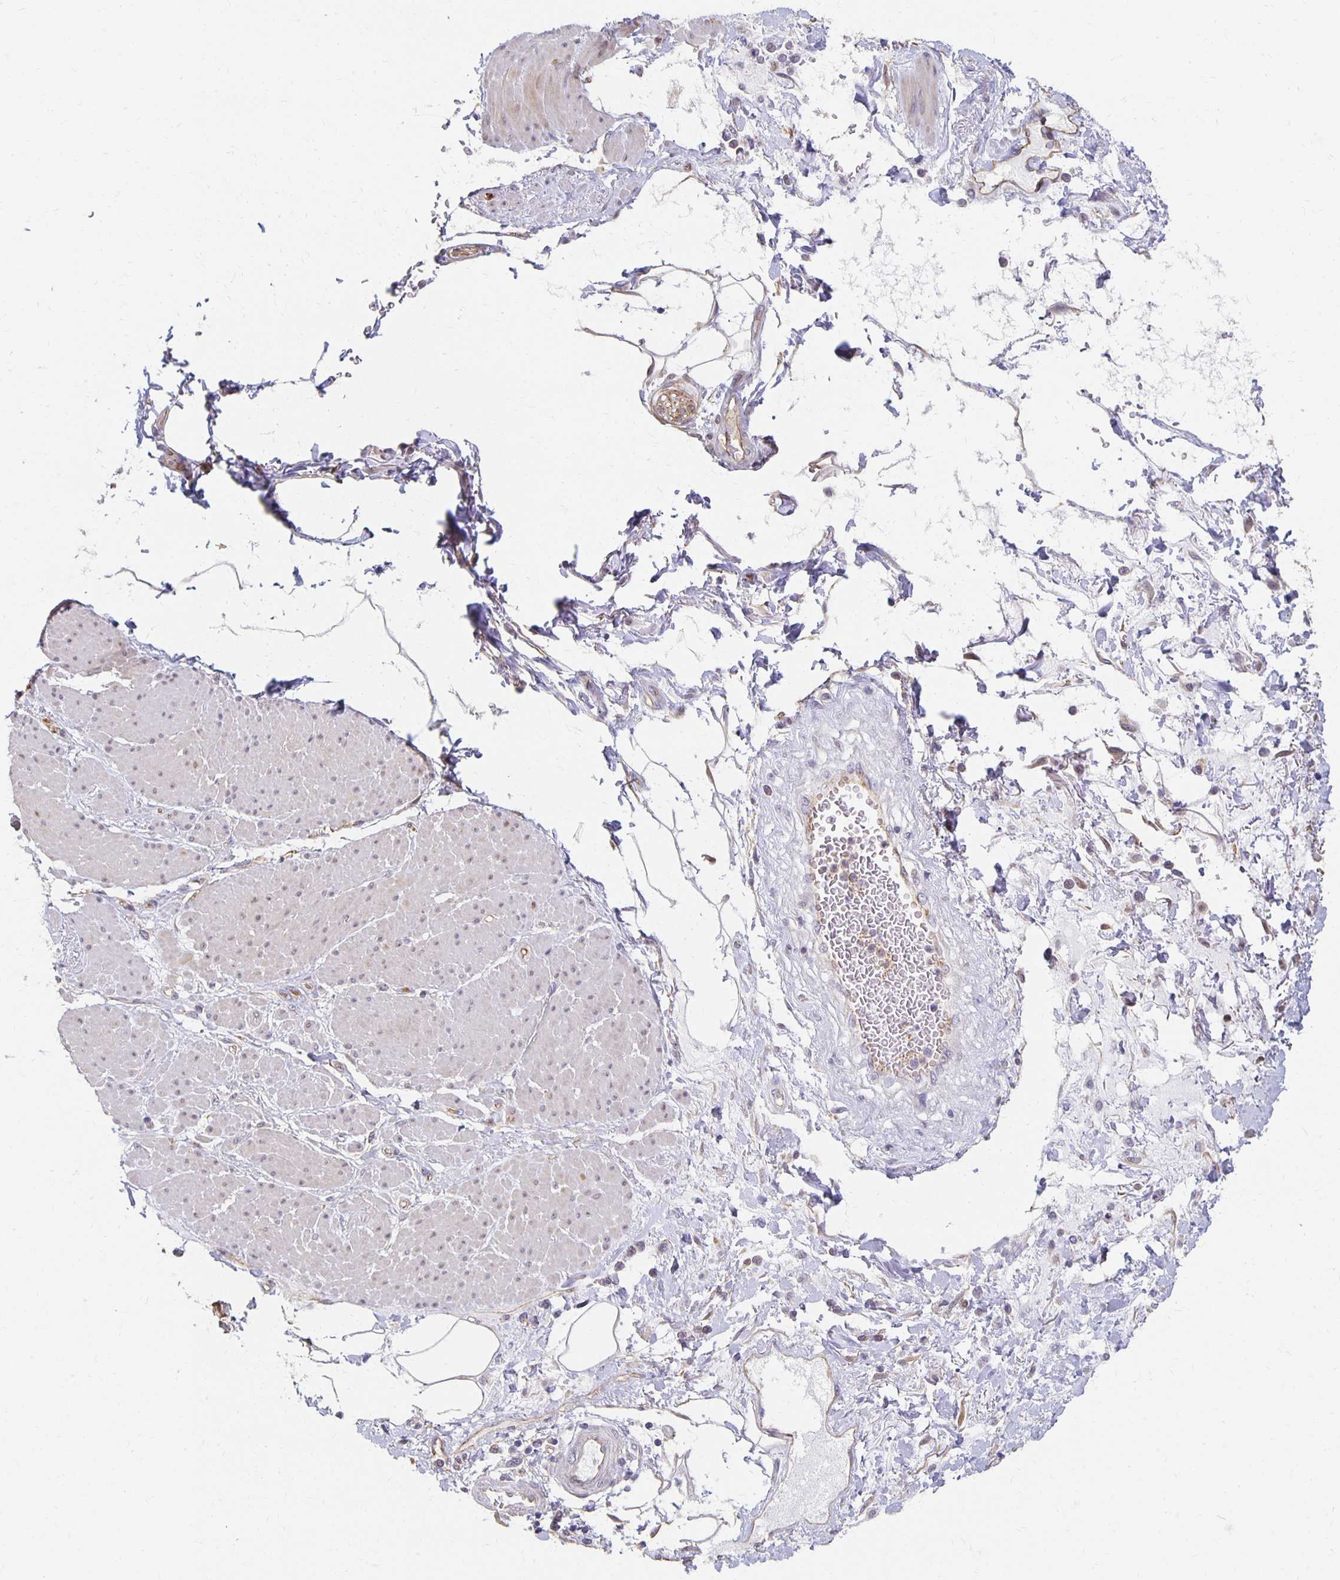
{"staining": {"intensity": "negative", "quantity": "none", "location": "none"}, "tissue": "adipose tissue", "cell_type": "Adipocytes", "image_type": "normal", "snomed": [{"axis": "morphology", "description": "Normal tissue, NOS"}, {"axis": "topography", "description": "Vagina"}, {"axis": "topography", "description": "Peripheral nerve tissue"}], "caption": "An image of adipose tissue stained for a protein shows no brown staining in adipocytes. The staining is performed using DAB brown chromogen with nuclei counter-stained in using hematoxylin.", "gene": "SORL1", "patient": {"sex": "female", "age": 71}}